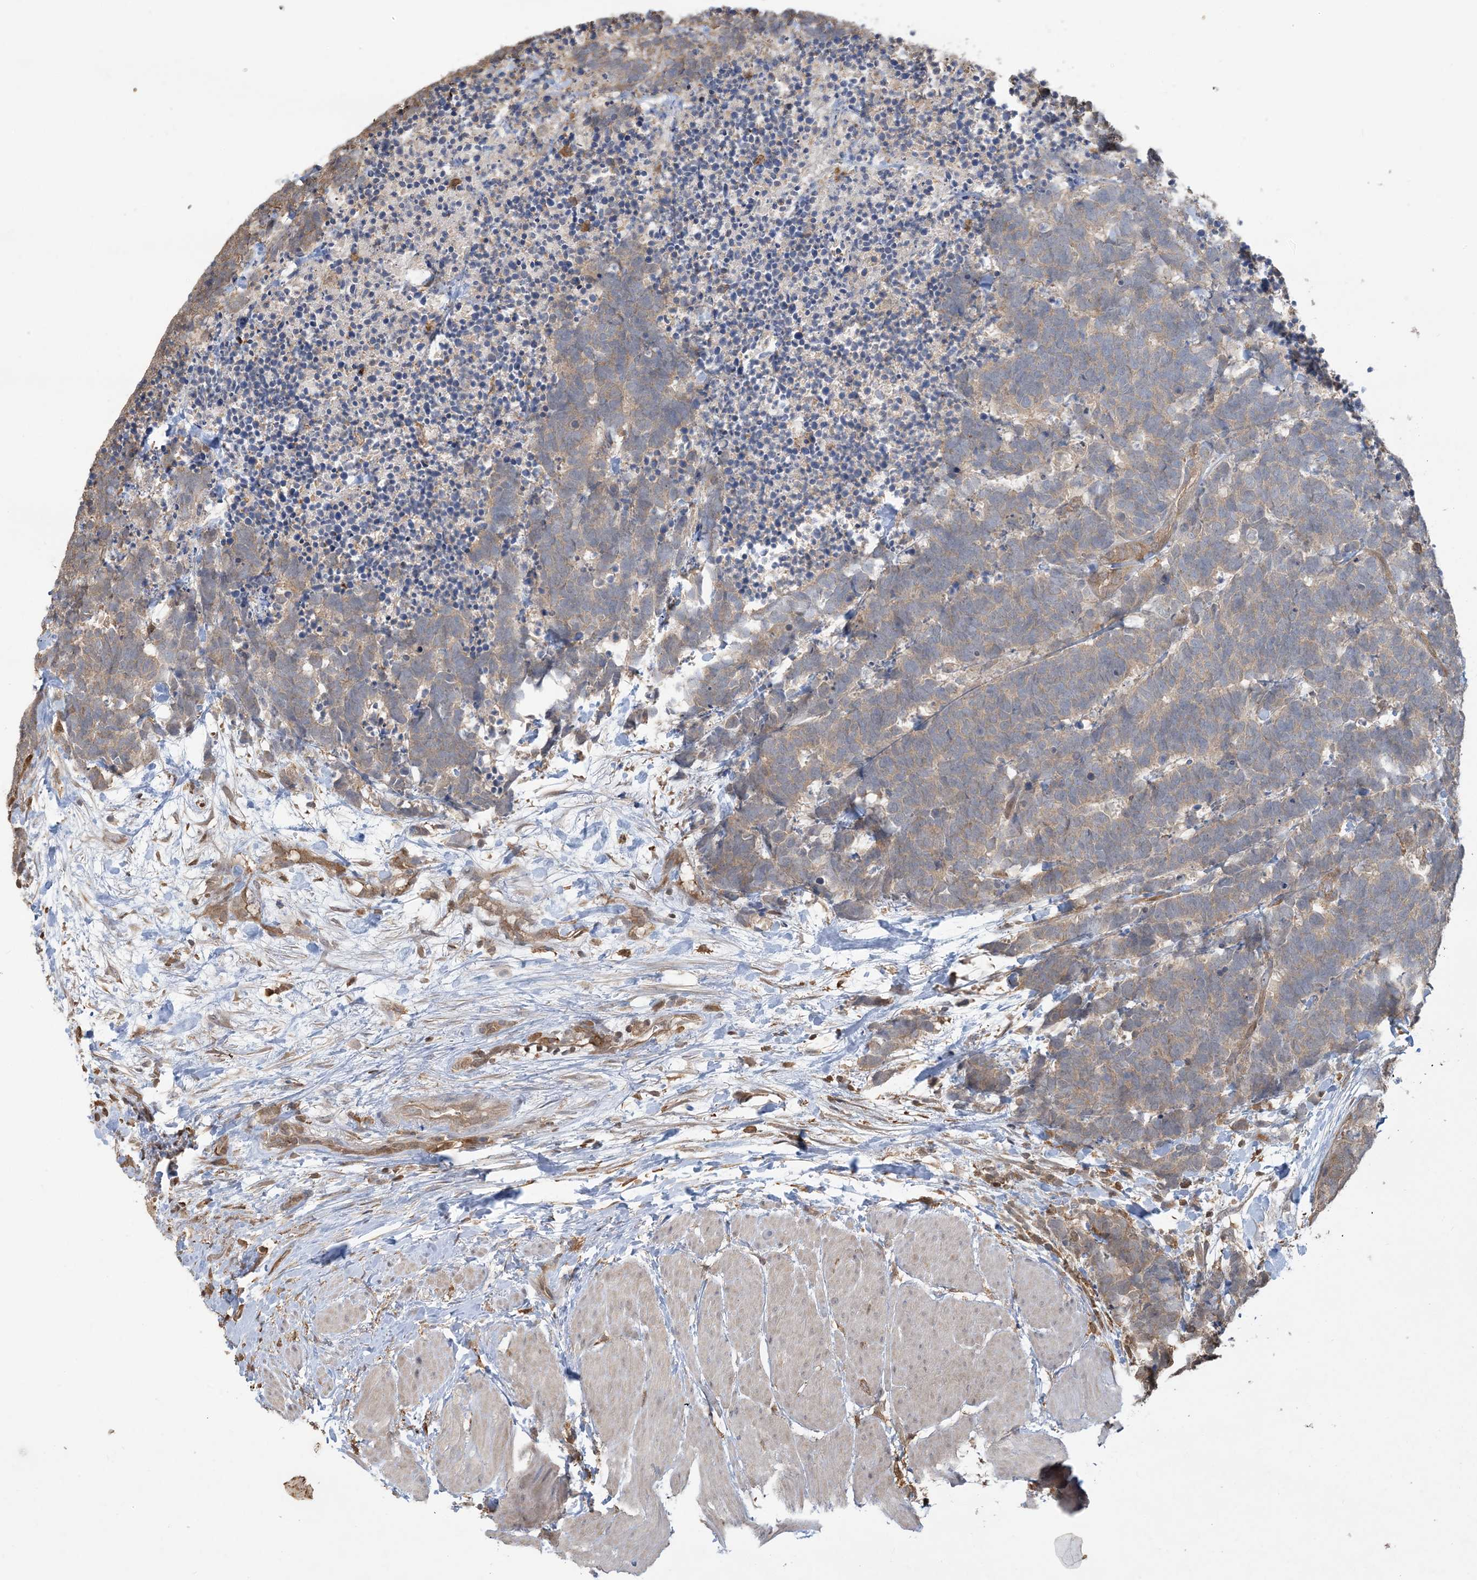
{"staining": {"intensity": "weak", "quantity": ">75%", "location": "cytoplasmic/membranous"}, "tissue": "carcinoid", "cell_type": "Tumor cells", "image_type": "cancer", "snomed": [{"axis": "morphology", "description": "Carcinoma, NOS"}, {"axis": "morphology", "description": "Carcinoid, malignant, NOS"}, {"axis": "topography", "description": "Urinary bladder"}], "caption": "Human carcinoma stained with a brown dye shows weak cytoplasmic/membranous positive positivity in approximately >75% of tumor cells.", "gene": "TMSB4X", "patient": {"sex": "male", "age": 57}}